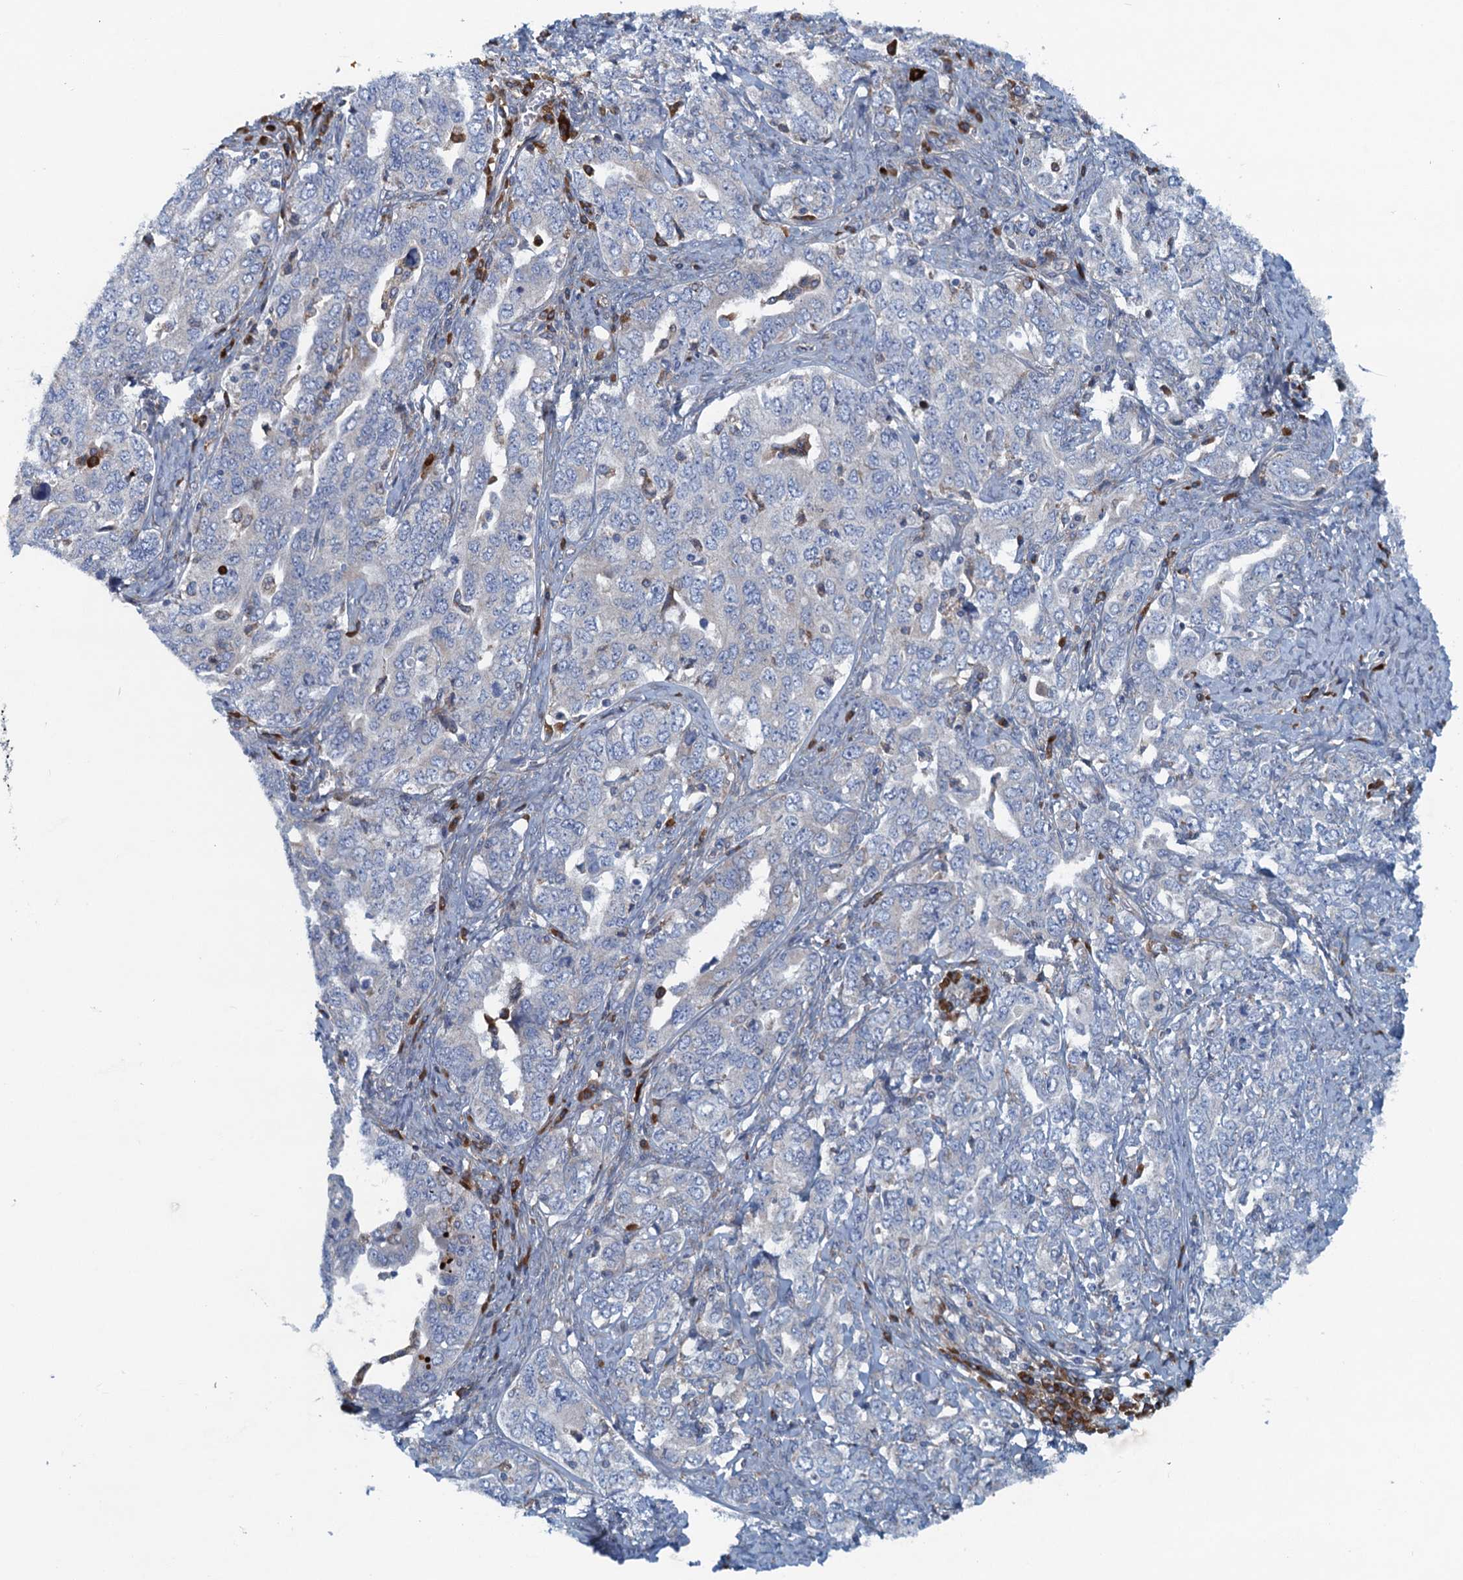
{"staining": {"intensity": "weak", "quantity": "<25%", "location": "cytoplasmic/membranous"}, "tissue": "ovarian cancer", "cell_type": "Tumor cells", "image_type": "cancer", "snomed": [{"axis": "morphology", "description": "Carcinoma, endometroid"}, {"axis": "topography", "description": "Ovary"}], "caption": "Protein analysis of ovarian endometroid carcinoma reveals no significant staining in tumor cells.", "gene": "MYDGF", "patient": {"sex": "female", "age": 62}}